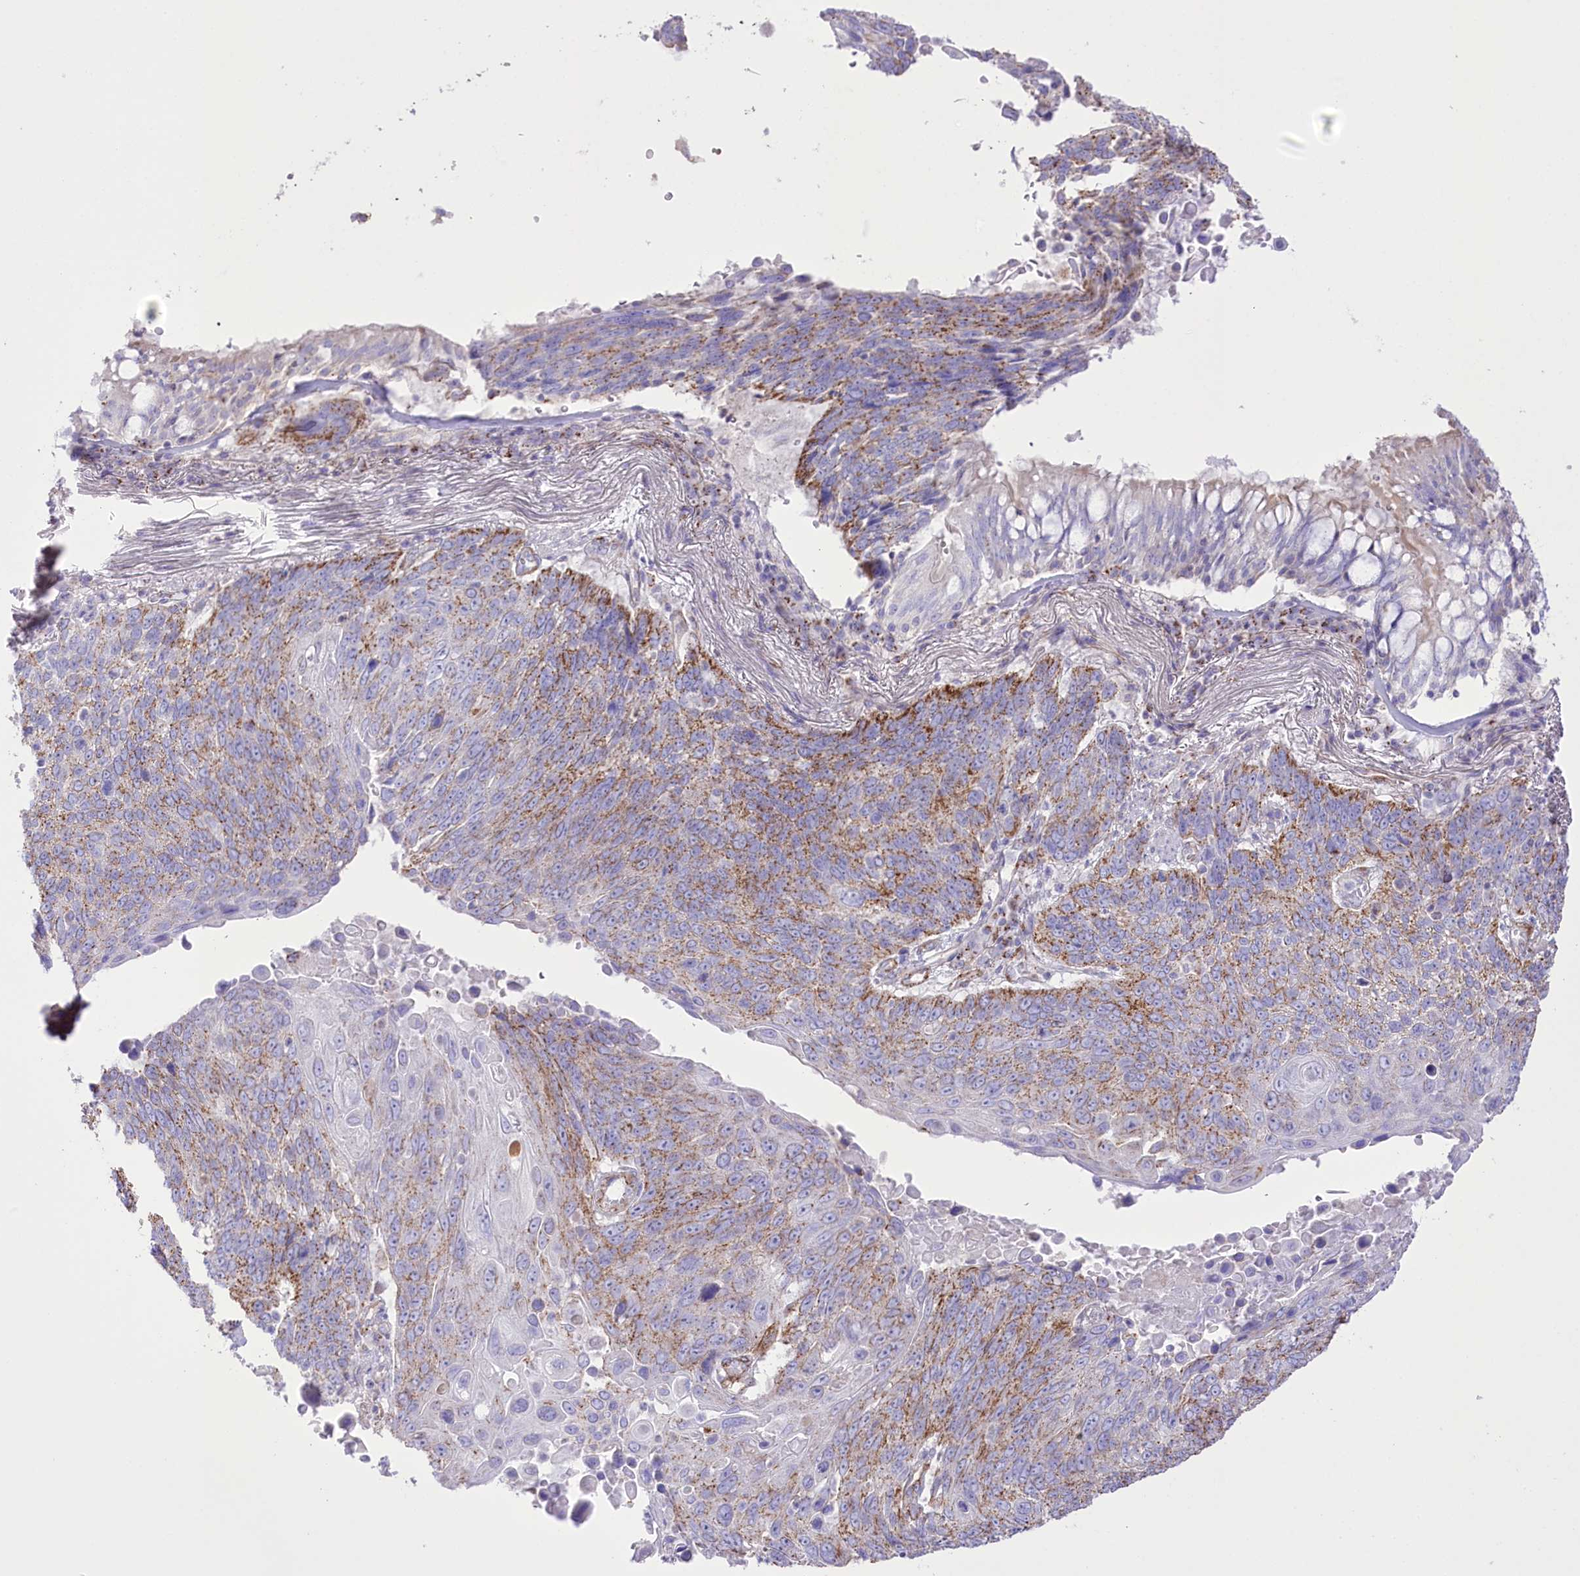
{"staining": {"intensity": "moderate", "quantity": "25%-75%", "location": "cytoplasmic/membranous"}, "tissue": "lung cancer", "cell_type": "Tumor cells", "image_type": "cancer", "snomed": [{"axis": "morphology", "description": "Squamous cell carcinoma, NOS"}, {"axis": "topography", "description": "Lung"}], "caption": "This micrograph exhibits immunohistochemistry (IHC) staining of lung squamous cell carcinoma, with medium moderate cytoplasmic/membranous positivity in approximately 25%-75% of tumor cells.", "gene": "FAM216A", "patient": {"sex": "male", "age": 66}}